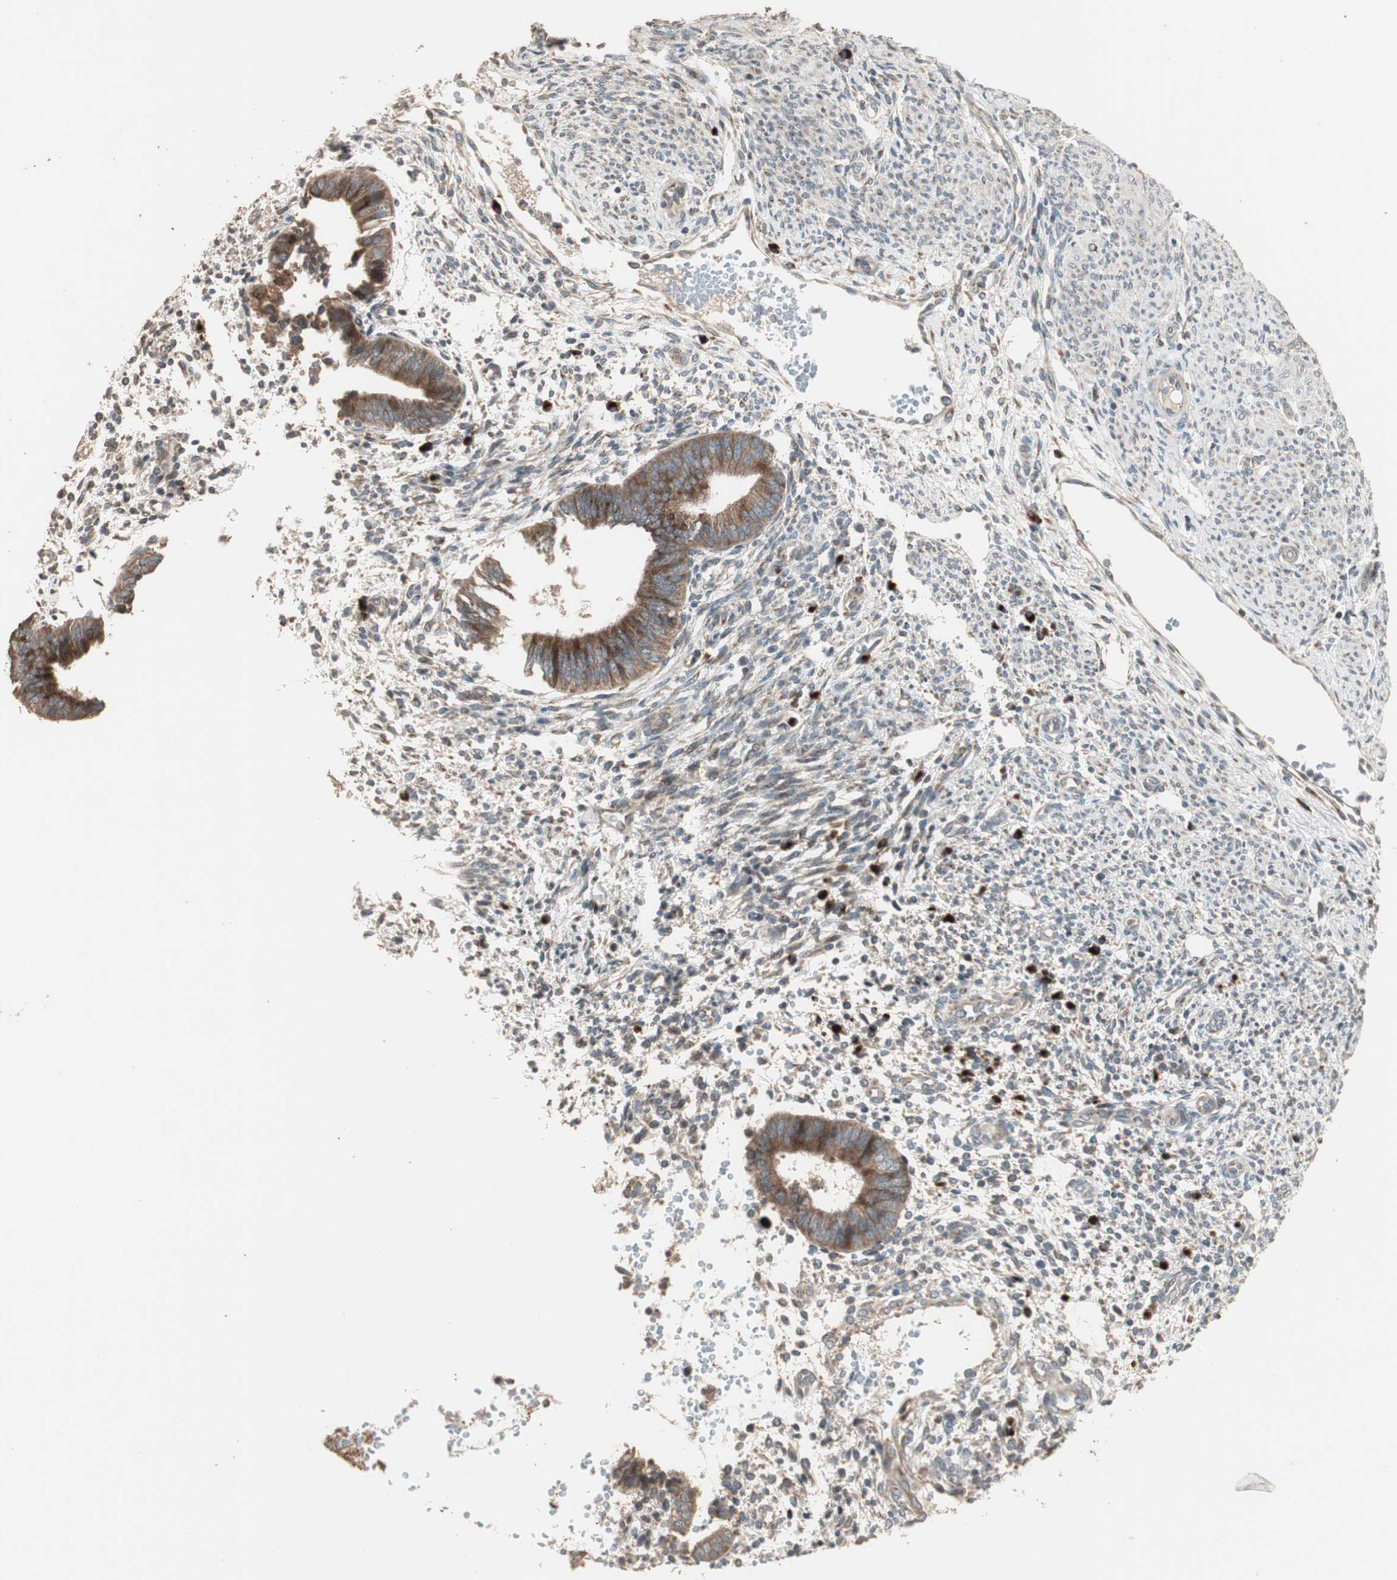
{"staining": {"intensity": "moderate", "quantity": ">75%", "location": "cytoplasmic/membranous"}, "tissue": "endometrium", "cell_type": "Cells in endometrial stroma", "image_type": "normal", "snomed": [{"axis": "morphology", "description": "Normal tissue, NOS"}, {"axis": "topography", "description": "Endometrium"}], "caption": "The histopathology image displays a brown stain indicating the presence of a protein in the cytoplasmic/membranous of cells in endometrial stroma in endometrium. The staining was performed using DAB, with brown indicating positive protein expression. Nuclei are stained blue with hematoxylin.", "gene": "RARRES1", "patient": {"sex": "female", "age": 35}}